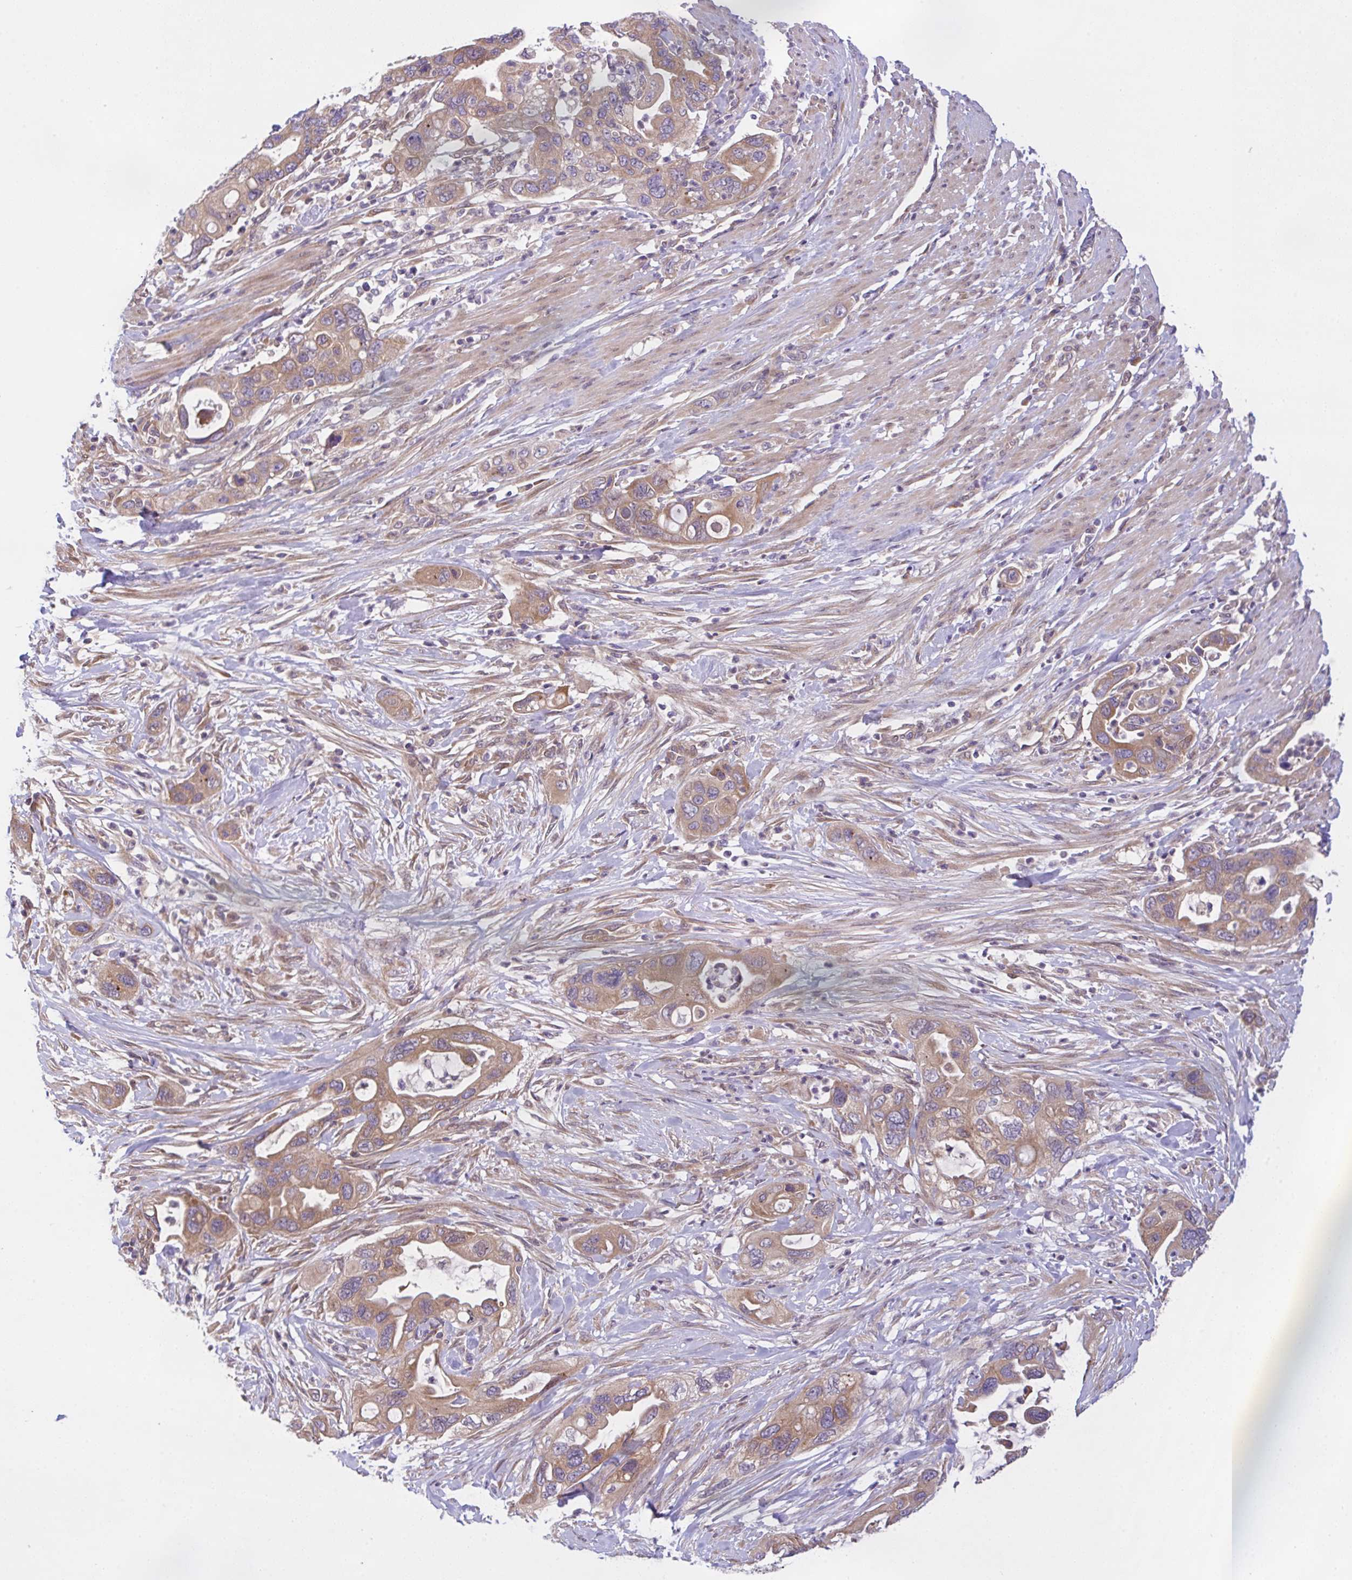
{"staining": {"intensity": "moderate", "quantity": ">75%", "location": "cytoplasmic/membranous"}, "tissue": "pancreatic cancer", "cell_type": "Tumor cells", "image_type": "cancer", "snomed": [{"axis": "morphology", "description": "Adenocarcinoma, NOS"}, {"axis": "topography", "description": "Pancreas"}], "caption": "High-magnification brightfield microscopy of pancreatic cancer (adenocarcinoma) stained with DAB (3,3'-diaminobenzidine) (brown) and counterstained with hematoxylin (blue). tumor cells exhibit moderate cytoplasmic/membranous expression is appreciated in approximately>75% of cells. The staining was performed using DAB (3,3'-diaminobenzidine), with brown indicating positive protein expression. Nuclei are stained blue with hematoxylin.", "gene": "UBE4A", "patient": {"sex": "female", "age": 71}}